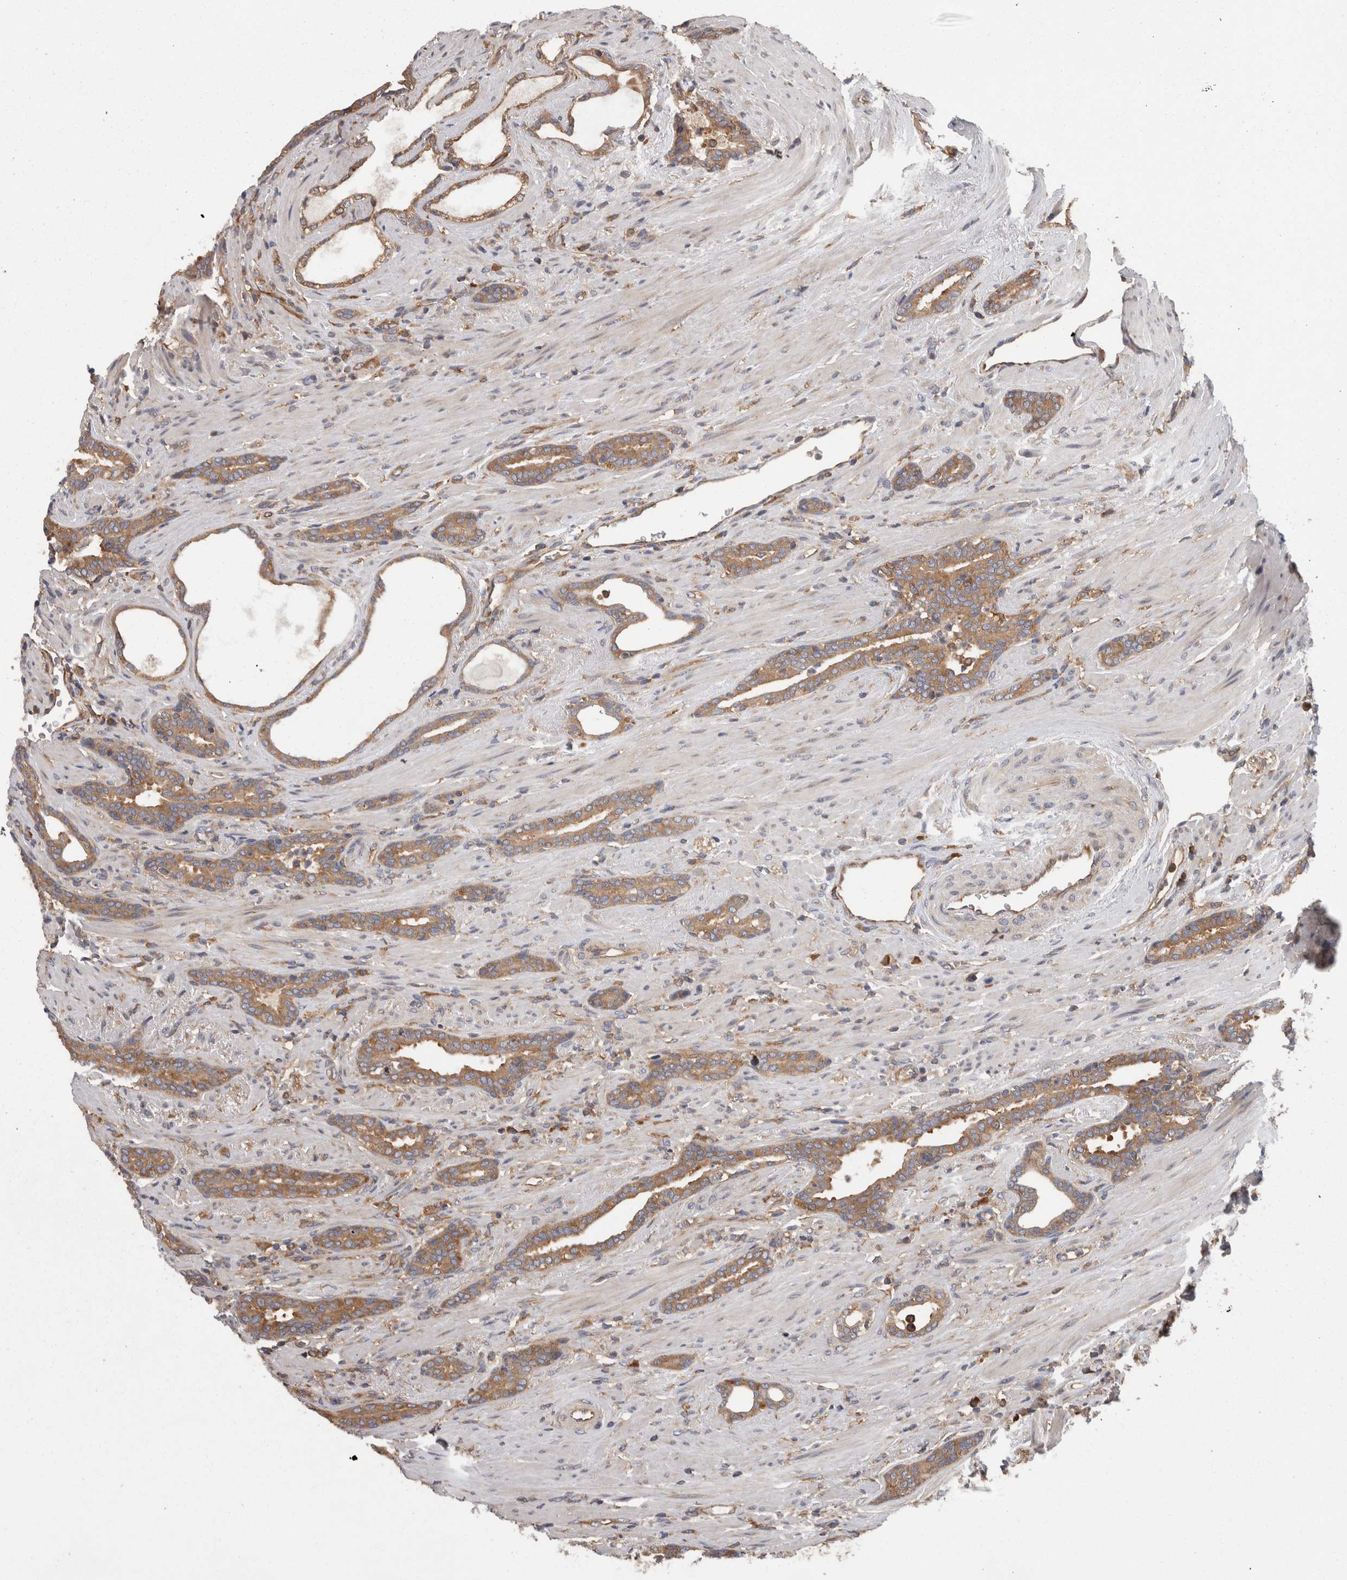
{"staining": {"intensity": "moderate", "quantity": ">75%", "location": "cytoplasmic/membranous"}, "tissue": "prostate cancer", "cell_type": "Tumor cells", "image_type": "cancer", "snomed": [{"axis": "morphology", "description": "Adenocarcinoma, High grade"}, {"axis": "topography", "description": "Prostate"}], "caption": "Approximately >75% of tumor cells in human prostate high-grade adenocarcinoma display moderate cytoplasmic/membranous protein staining as visualized by brown immunohistochemical staining.", "gene": "SMCR8", "patient": {"sex": "male", "age": 71}}